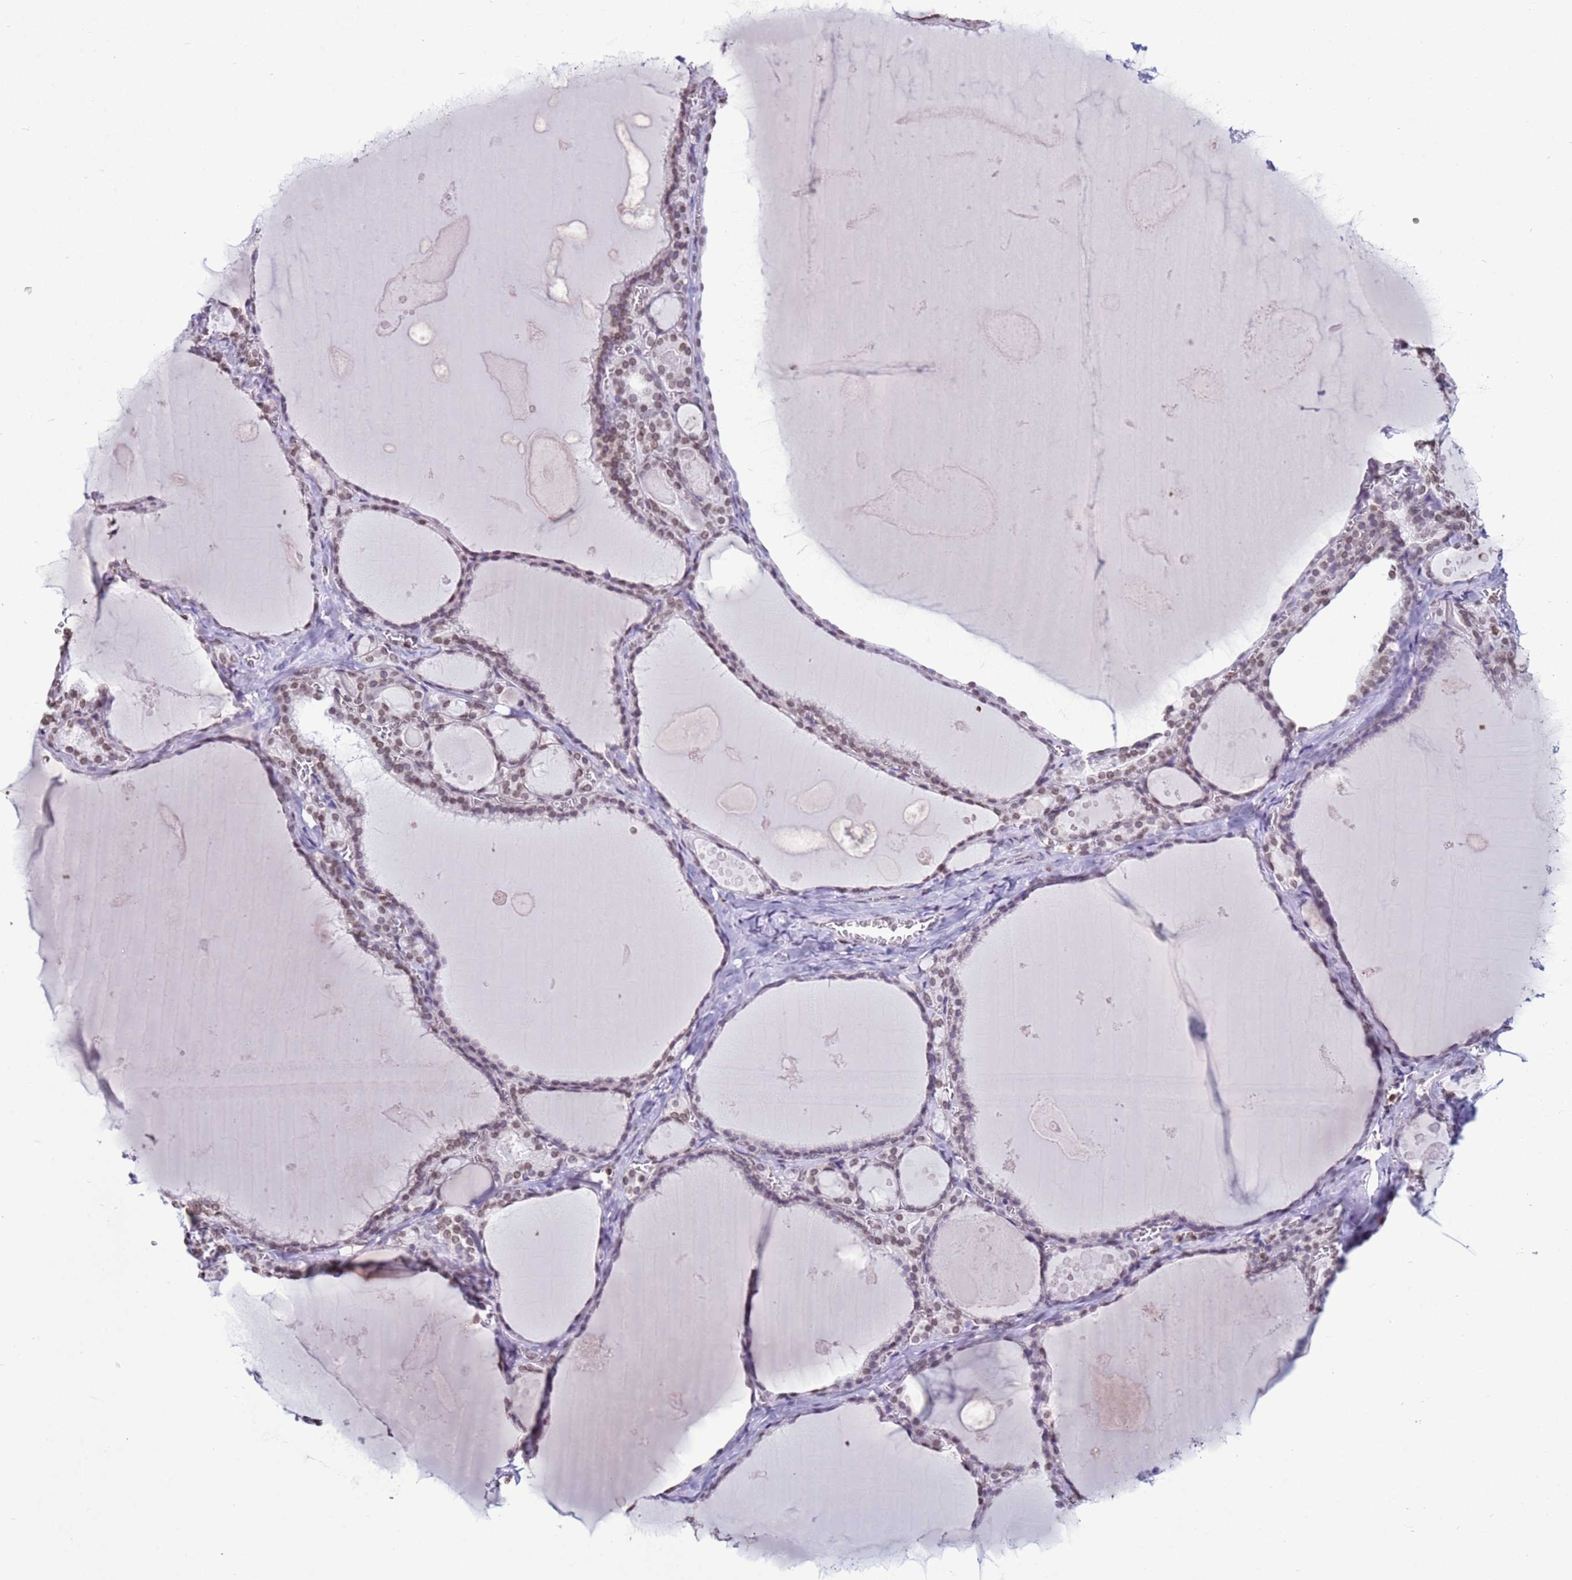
{"staining": {"intensity": "moderate", "quantity": "25%-75%", "location": "nuclear"}, "tissue": "thyroid gland", "cell_type": "Glandular cells", "image_type": "normal", "snomed": [{"axis": "morphology", "description": "Normal tissue, NOS"}, {"axis": "topography", "description": "Thyroid gland"}], "caption": "The histopathology image reveals staining of benign thyroid gland, revealing moderate nuclear protein staining (brown color) within glandular cells. (DAB (3,3'-diaminobenzidine) = brown stain, brightfield microscopy at high magnification).", "gene": "H4C11", "patient": {"sex": "male", "age": 56}}